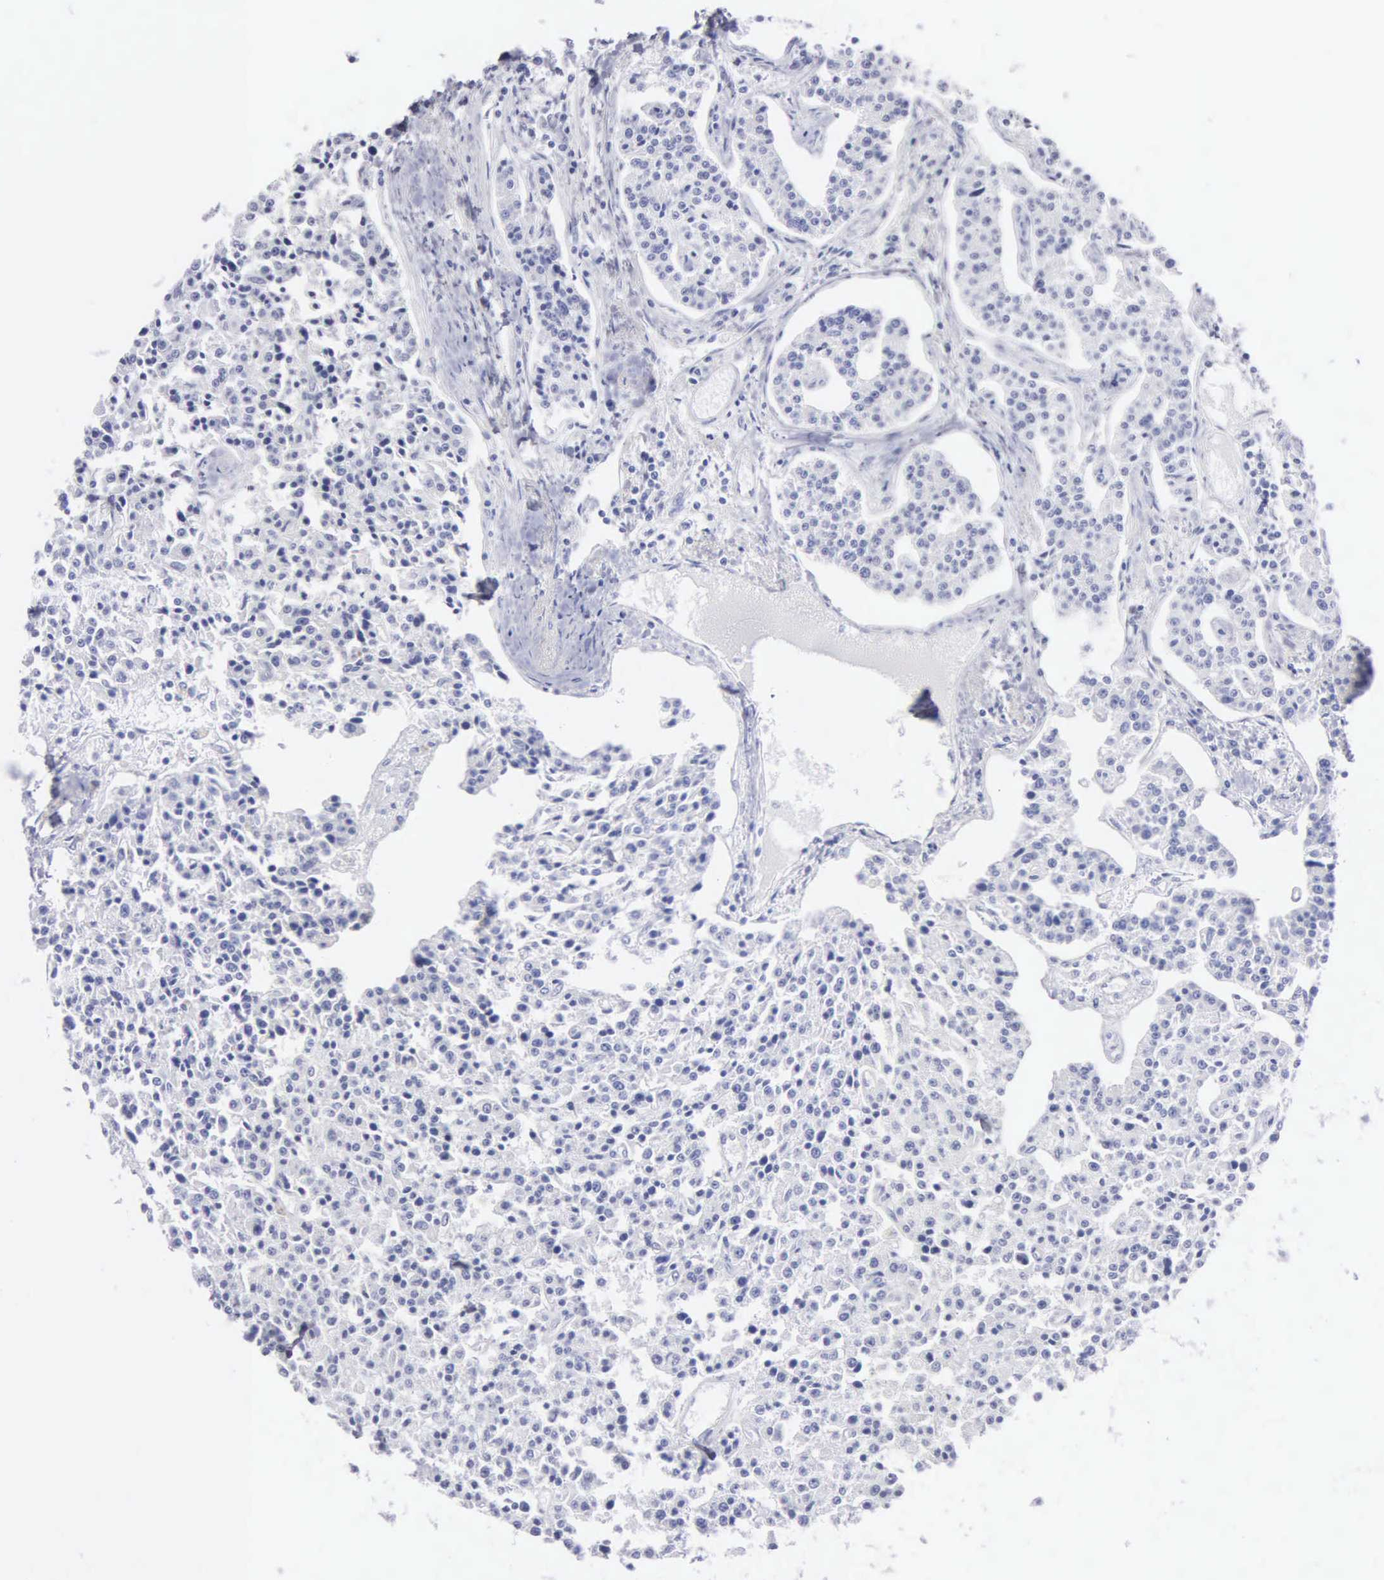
{"staining": {"intensity": "negative", "quantity": "none", "location": "none"}, "tissue": "carcinoid", "cell_type": "Tumor cells", "image_type": "cancer", "snomed": [{"axis": "morphology", "description": "Carcinoid, malignant, NOS"}, {"axis": "topography", "description": "Stomach"}], "caption": "This is an immunohistochemistry (IHC) image of human carcinoid. There is no positivity in tumor cells.", "gene": "CTSL", "patient": {"sex": "female", "age": 76}}